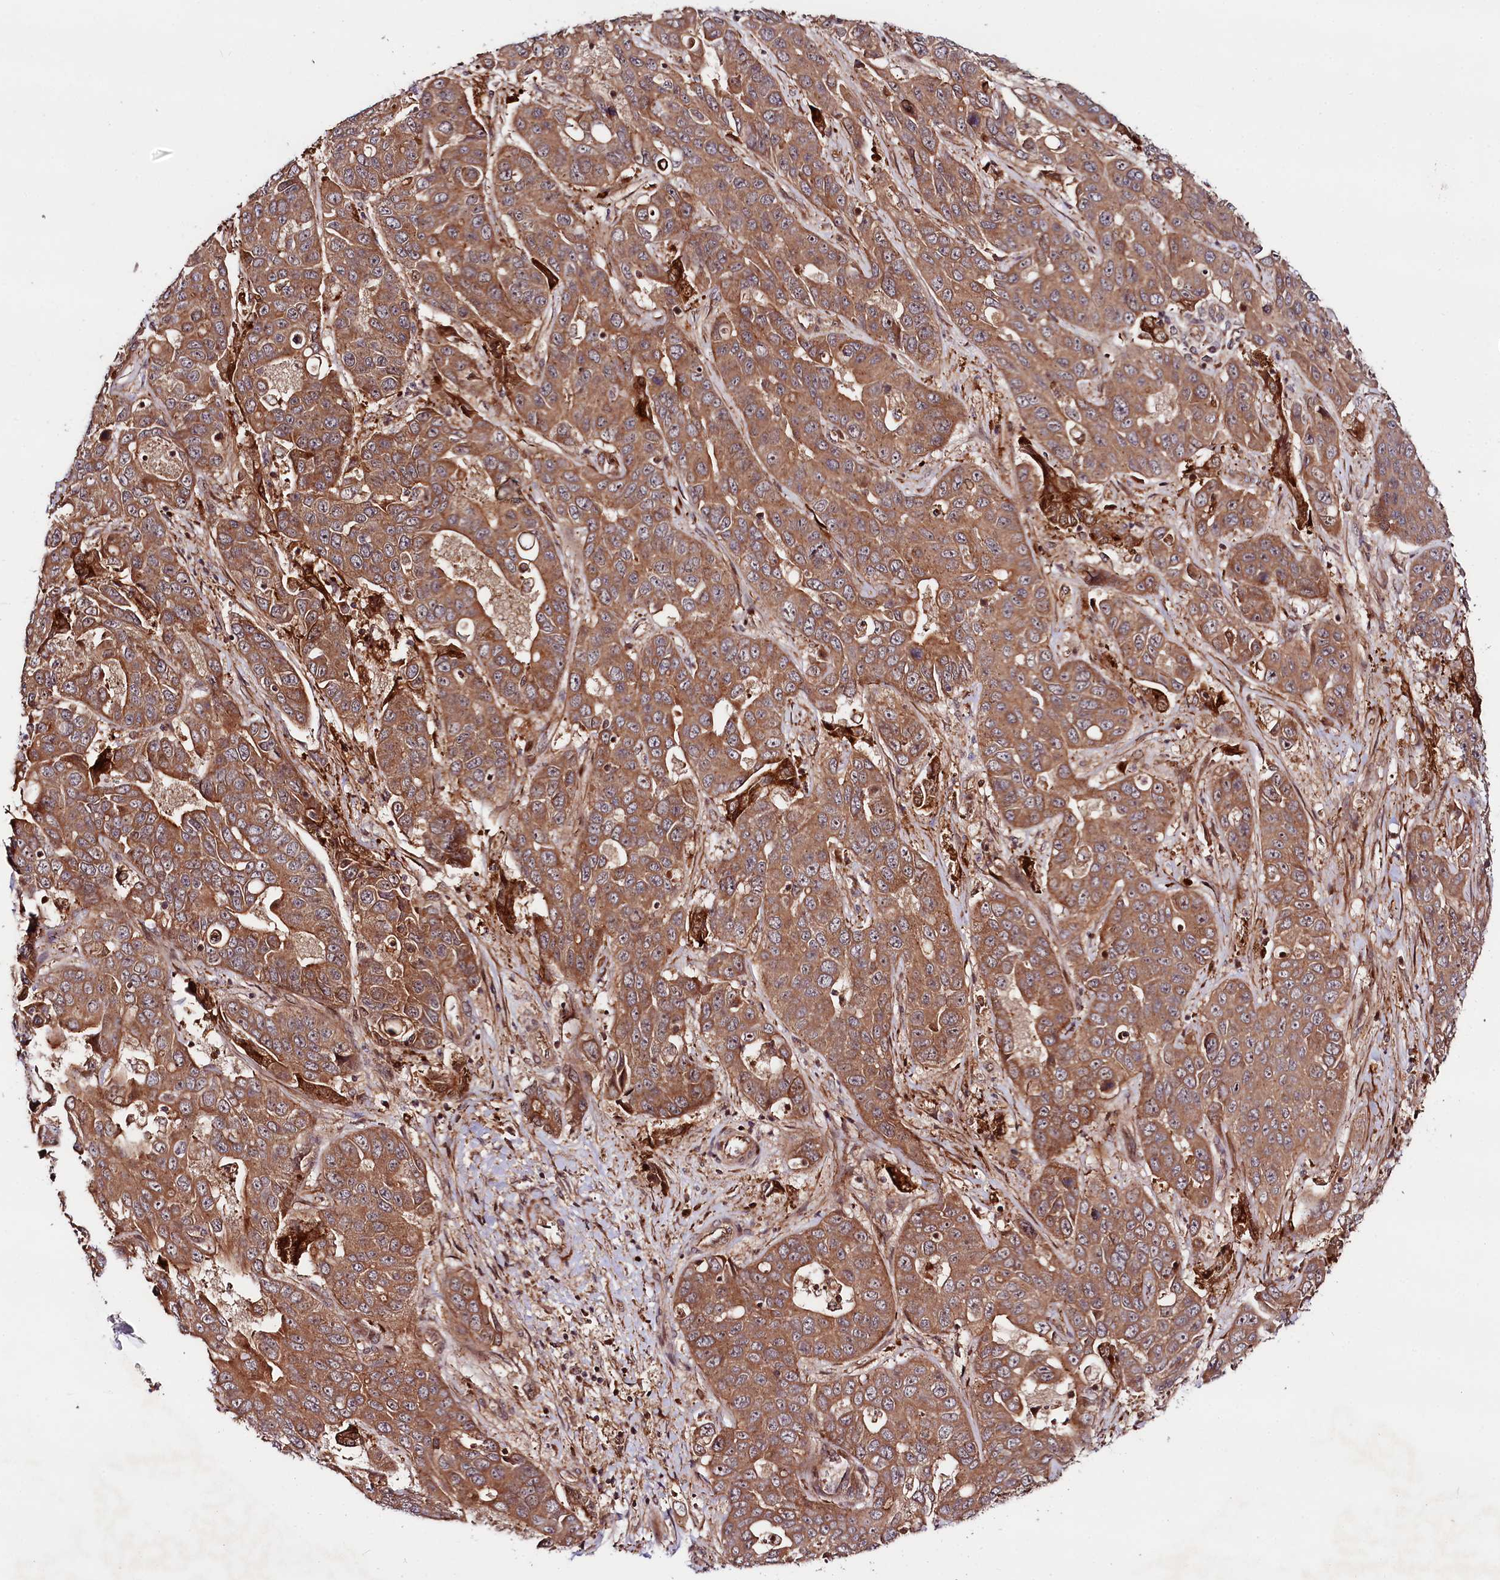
{"staining": {"intensity": "moderate", "quantity": ">75%", "location": "cytoplasmic/membranous"}, "tissue": "liver cancer", "cell_type": "Tumor cells", "image_type": "cancer", "snomed": [{"axis": "morphology", "description": "Cholangiocarcinoma"}, {"axis": "topography", "description": "Liver"}], "caption": "Moderate cytoplasmic/membranous protein staining is appreciated in approximately >75% of tumor cells in liver cancer.", "gene": "NEDD1", "patient": {"sex": "female", "age": 52}}